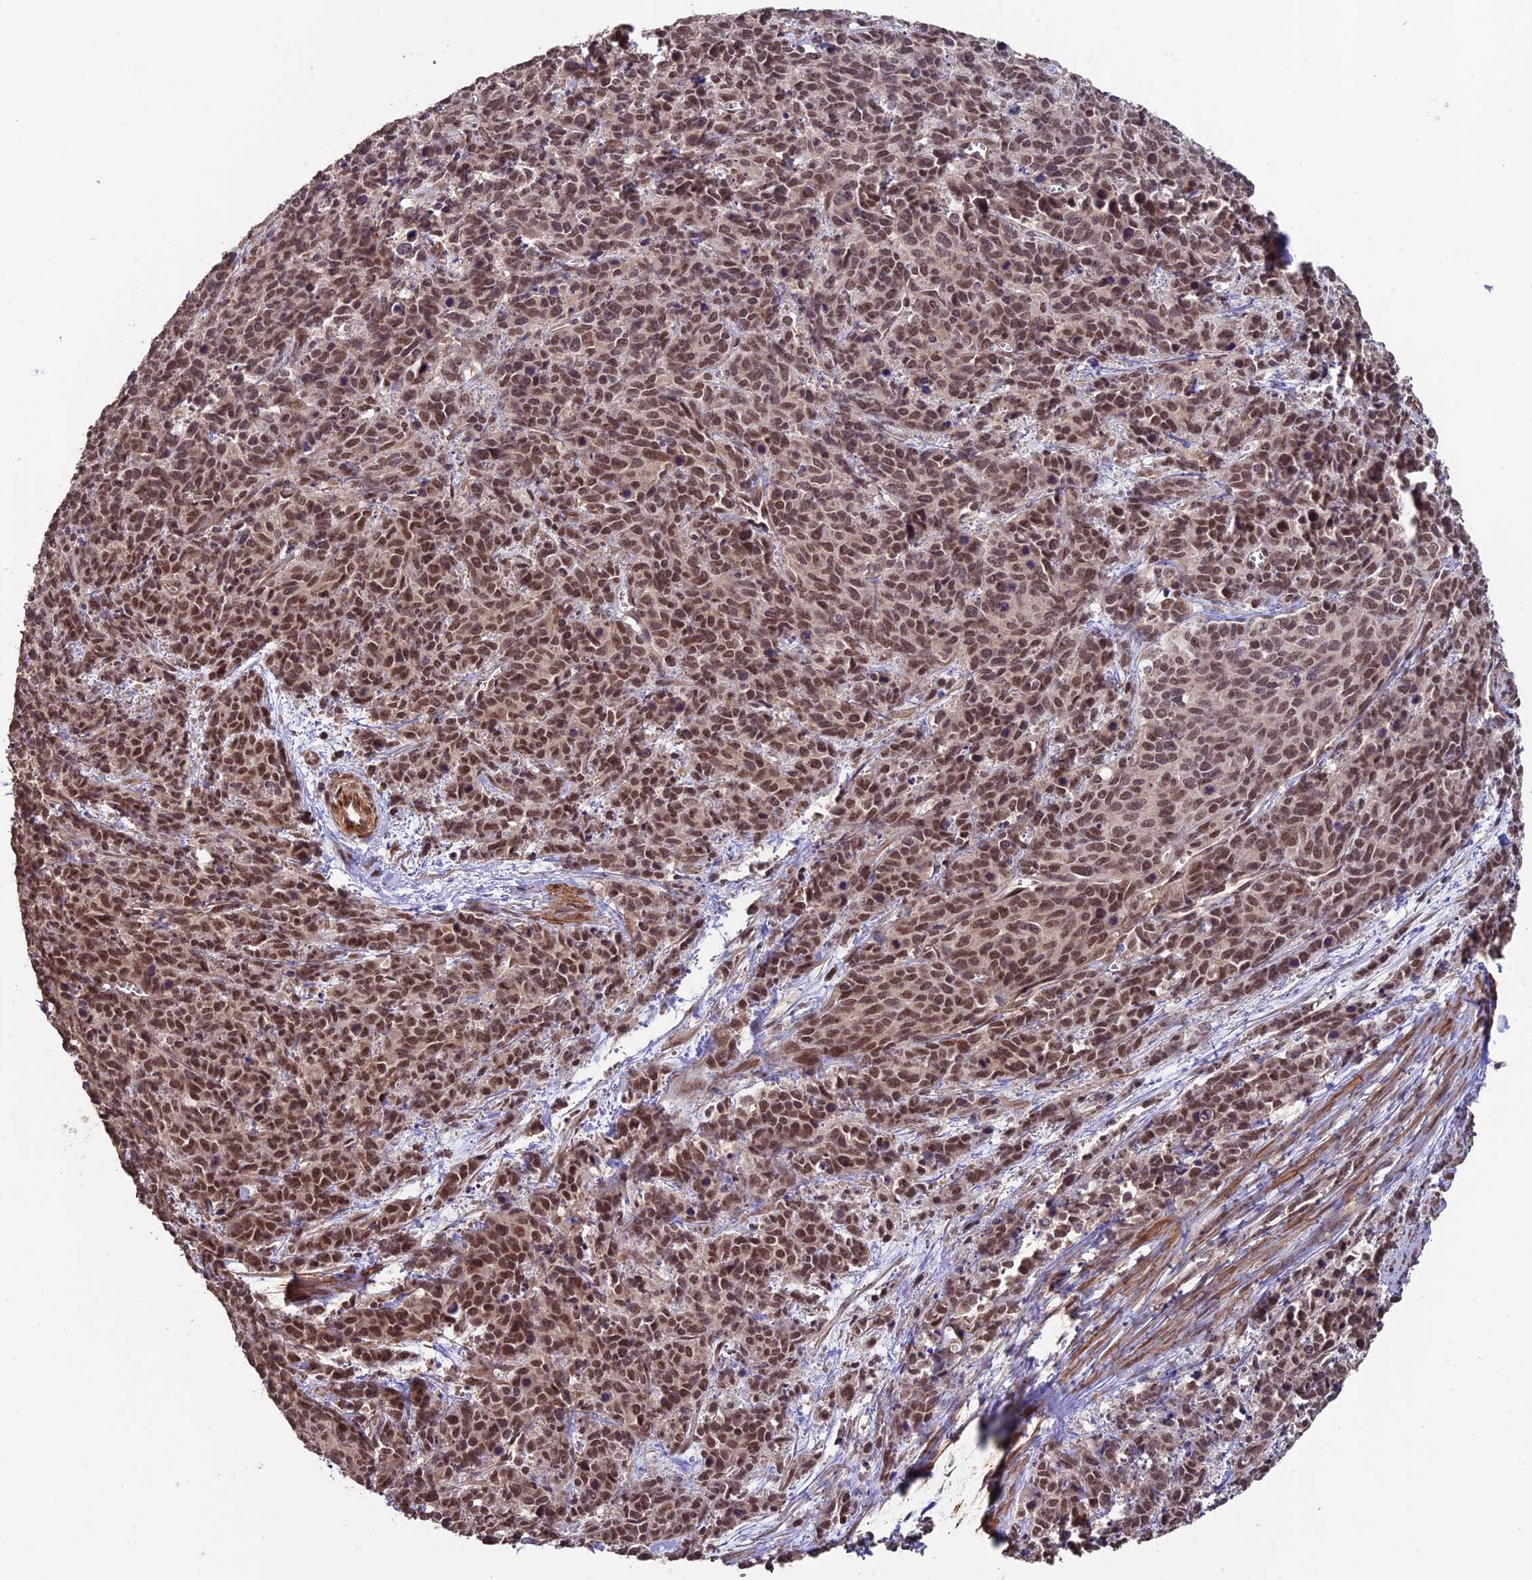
{"staining": {"intensity": "moderate", "quantity": ">75%", "location": "nuclear"}, "tissue": "cervical cancer", "cell_type": "Tumor cells", "image_type": "cancer", "snomed": [{"axis": "morphology", "description": "Squamous cell carcinoma, NOS"}, {"axis": "topography", "description": "Cervix"}], "caption": "Immunohistochemical staining of human squamous cell carcinoma (cervical) shows medium levels of moderate nuclear protein expression in about >75% of tumor cells.", "gene": "CABIN1", "patient": {"sex": "female", "age": 60}}